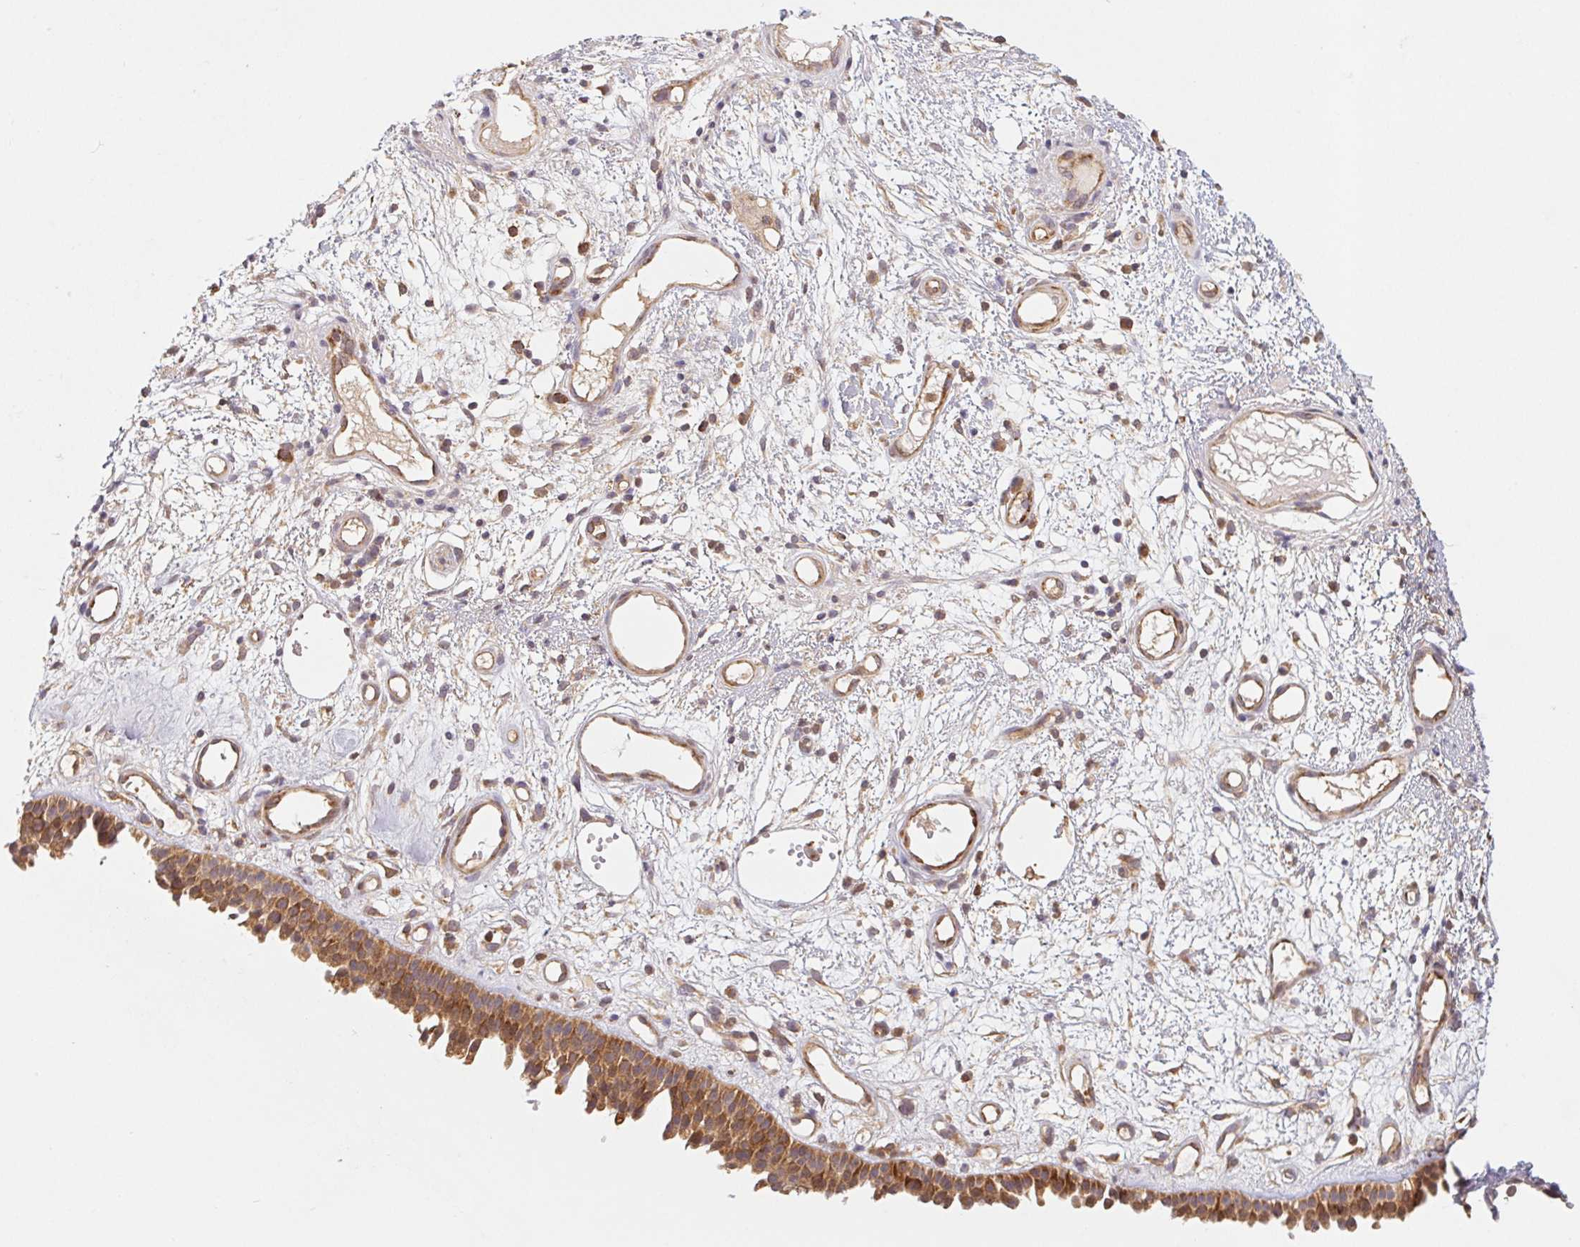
{"staining": {"intensity": "strong", "quantity": ">75%", "location": "cytoplasmic/membranous"}, "tissue": "nasopharynx", "cell_type": "Respiratory epithelial cells", "image_type": "normal", "snomed": [{"axis": "morphology", "description": "Normal tissue, NOS"}, {"axis": "morphology", "description": "Inflammation, NOS"}, {"axis": "topography", "description": "Nasopharynx"}], "caption": "The image demonstrates a brown stain indicating the presence of a protein in the cytoplasmic/membranous of respiratory epithelial cells in nasopharynx.", "gene": "MTHFD1L", "patient": {"sex": "male", "age": 54}}